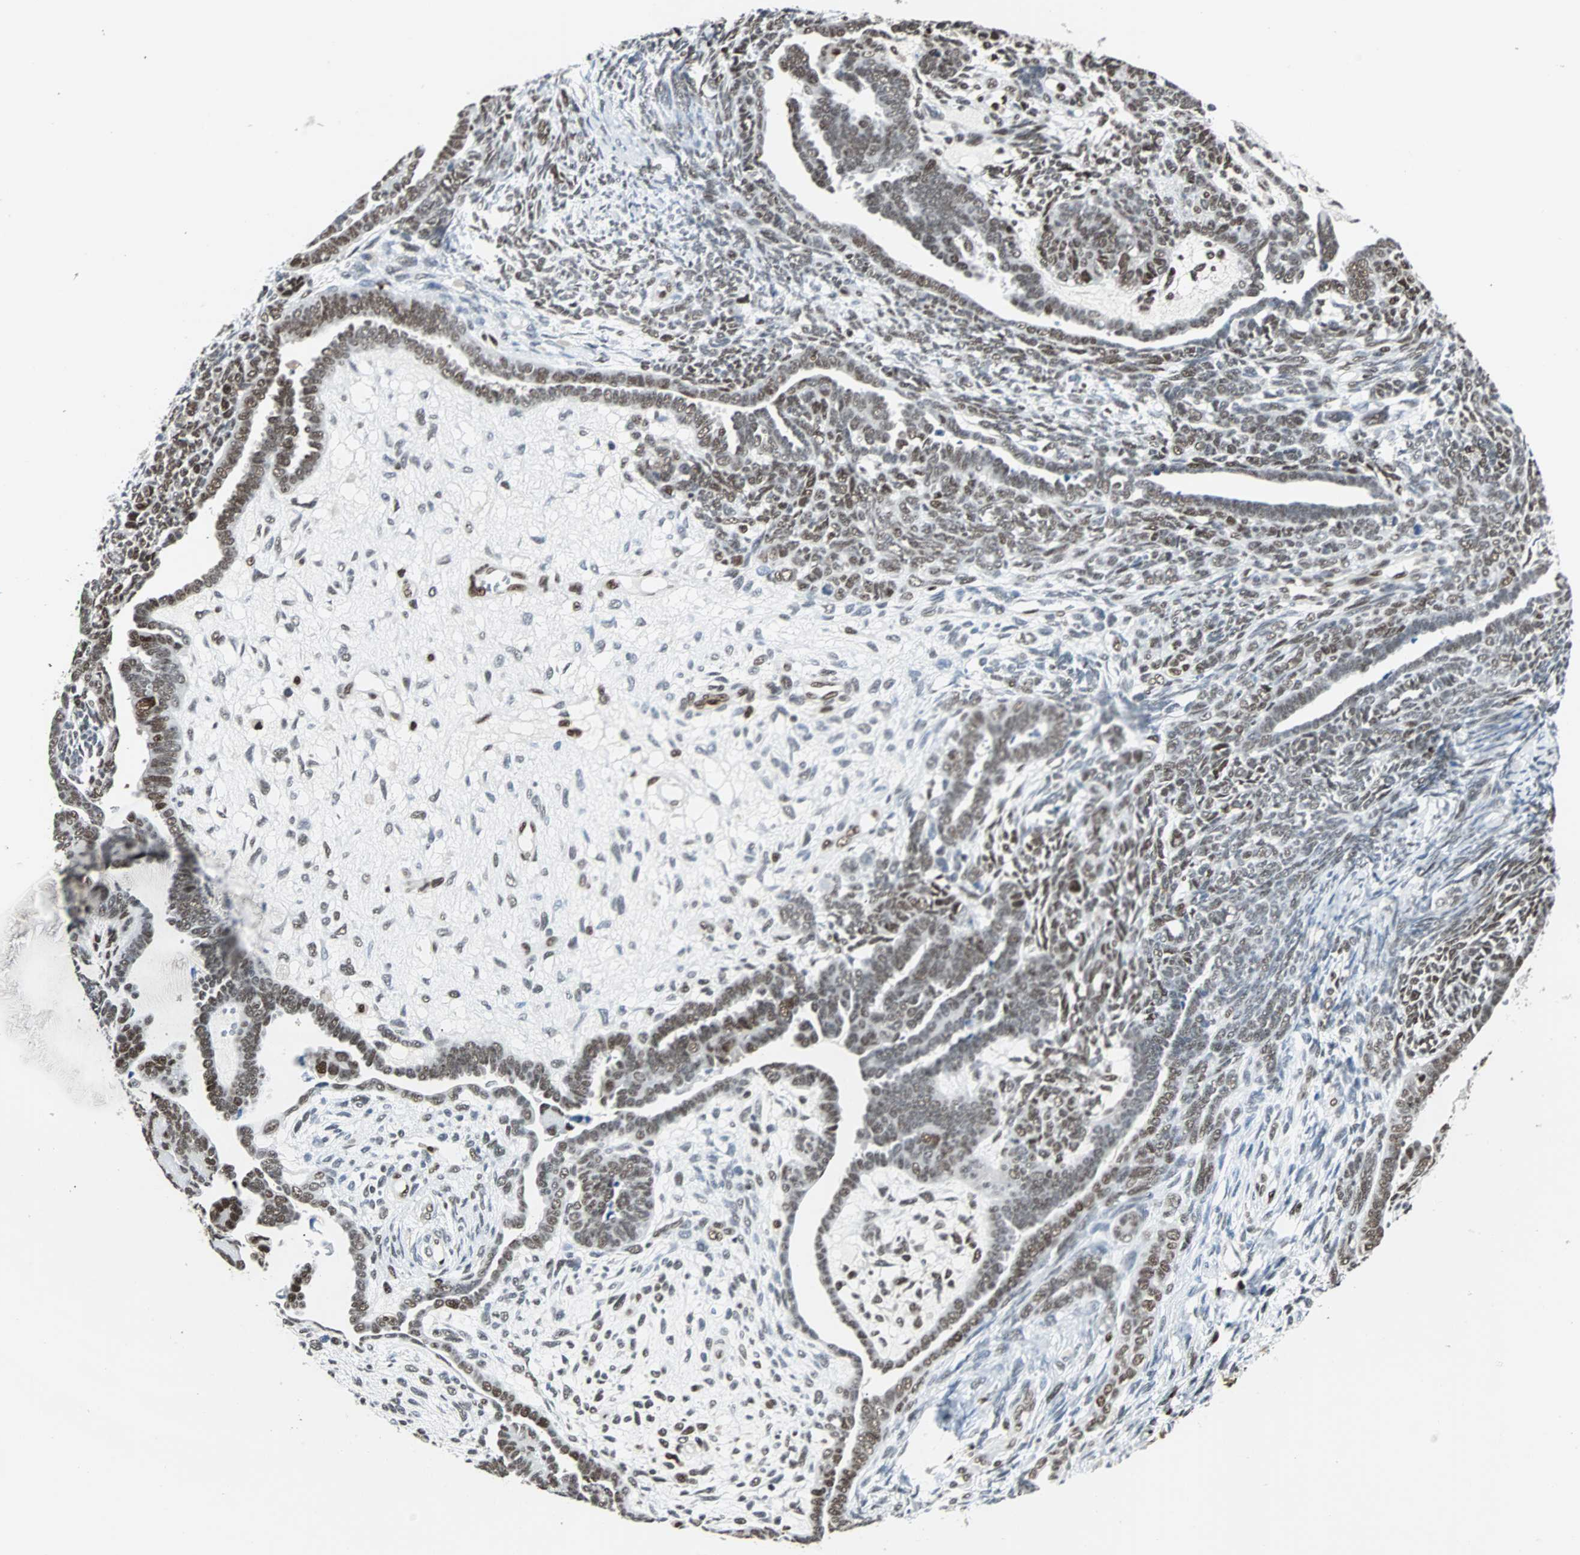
{"staining": {"intensity": "moderate", "quantity": ">75%", "location": "nuclear"}, "tissue": "endometrial cancer", "cell_type": "Tumor cells", "image_type": "cancer", "snomed": [{"axis": "morphology", "description": "Neoplasm, malignant, NOS"}, {"axis": "topography", "description": "Endometrium"}], "caption": "The micrograph shows a brown stain indicating the presence of a protein in the nuclear of tumor cells in endometrial malignant neoplasm.", "gene": "XRCC4", "patient": {"sex": "female", "age": 74}}